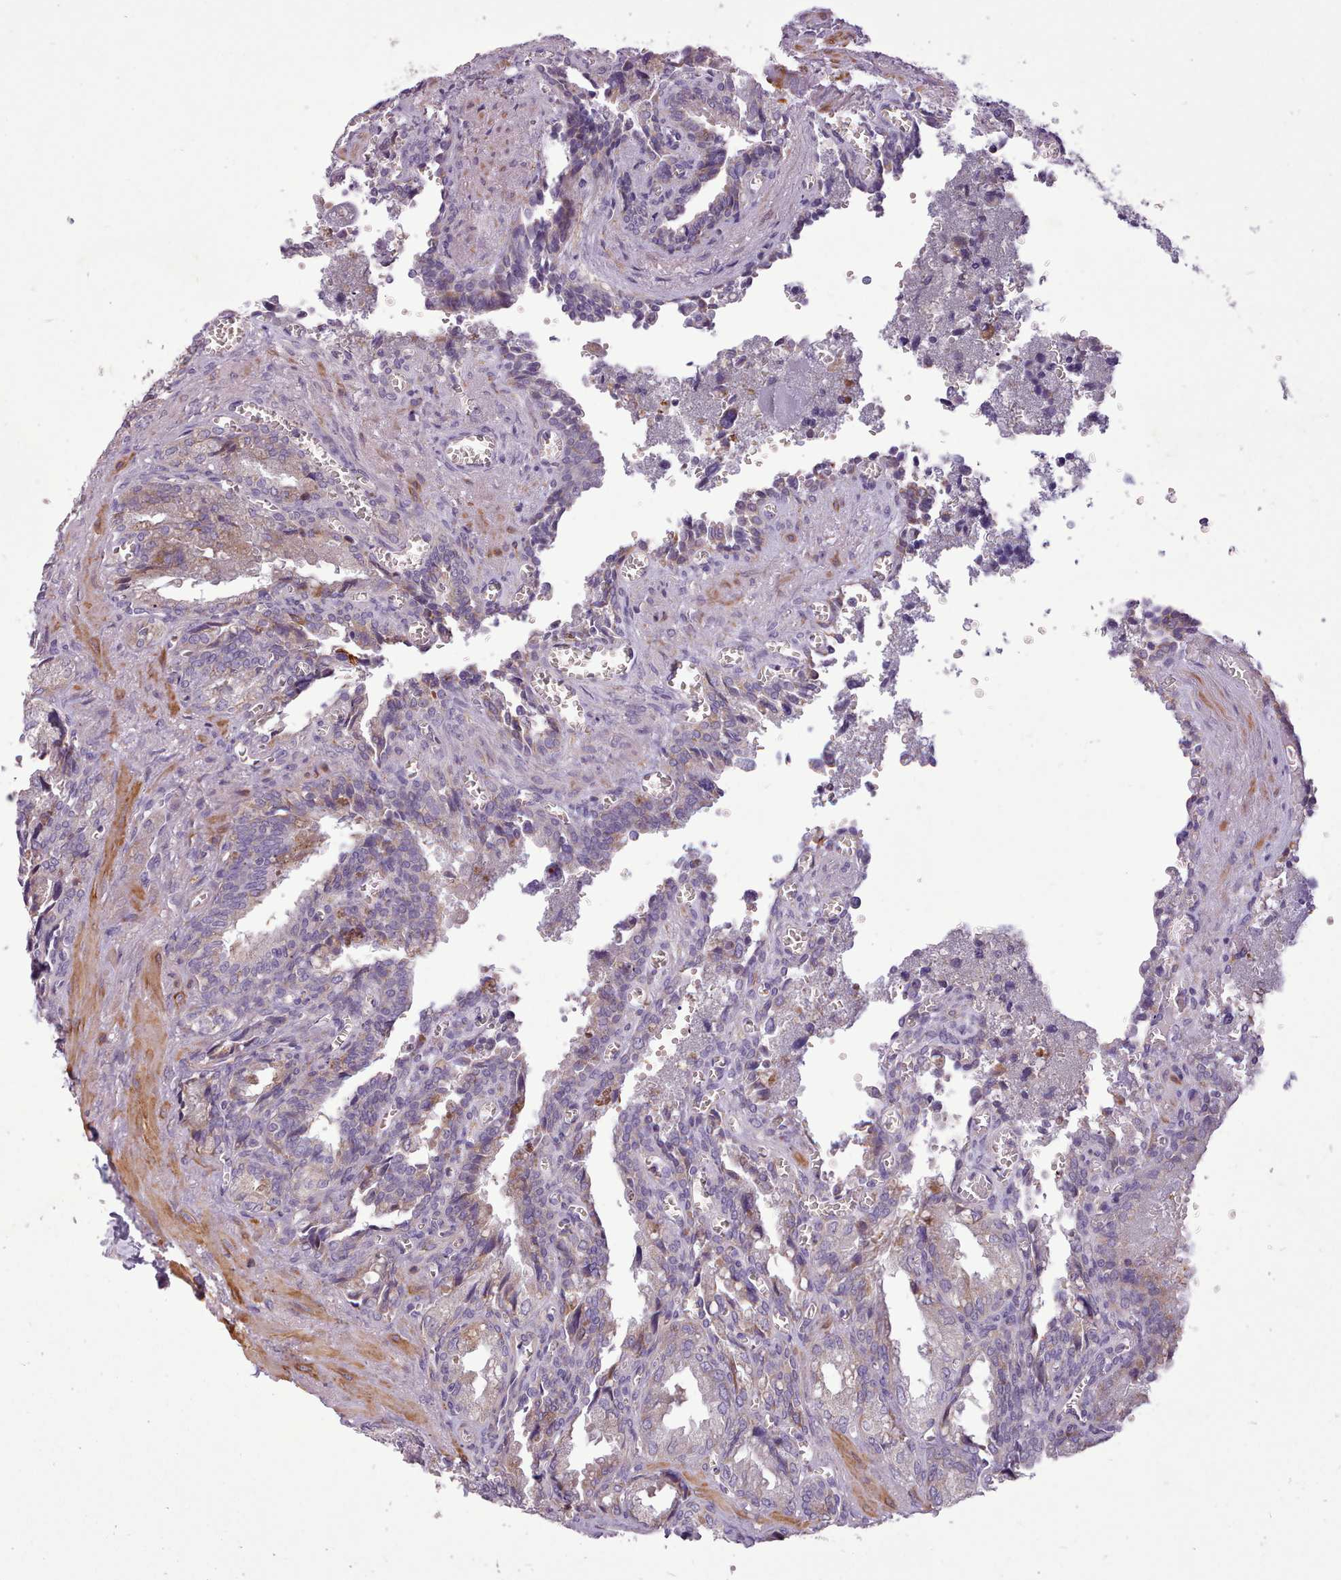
{"staining": {"intensity": "moderate", "quantity": "<25%", "location": "cytoplasmic/membranous"}, "tissue": "seminal vesicle", "cell_type": "Glandular cells", "image_type": "normal", "snomed": [{"axis": "morphology", "description": "Normal tissue, NOS"}, {"axis": "topography", "description": "Seminal veicle"}], "caption": "The histopathology image shows staining of unremarkable seminal vesicle, revealing moderate cytoplasmic/membranous protein positivity (brown color) within glandular cells. Ihc stains the protein of interest in brown and the nuclei are stained blue.", "gene": "AVL9", "patient": {"sex": "male", "age": 67}}